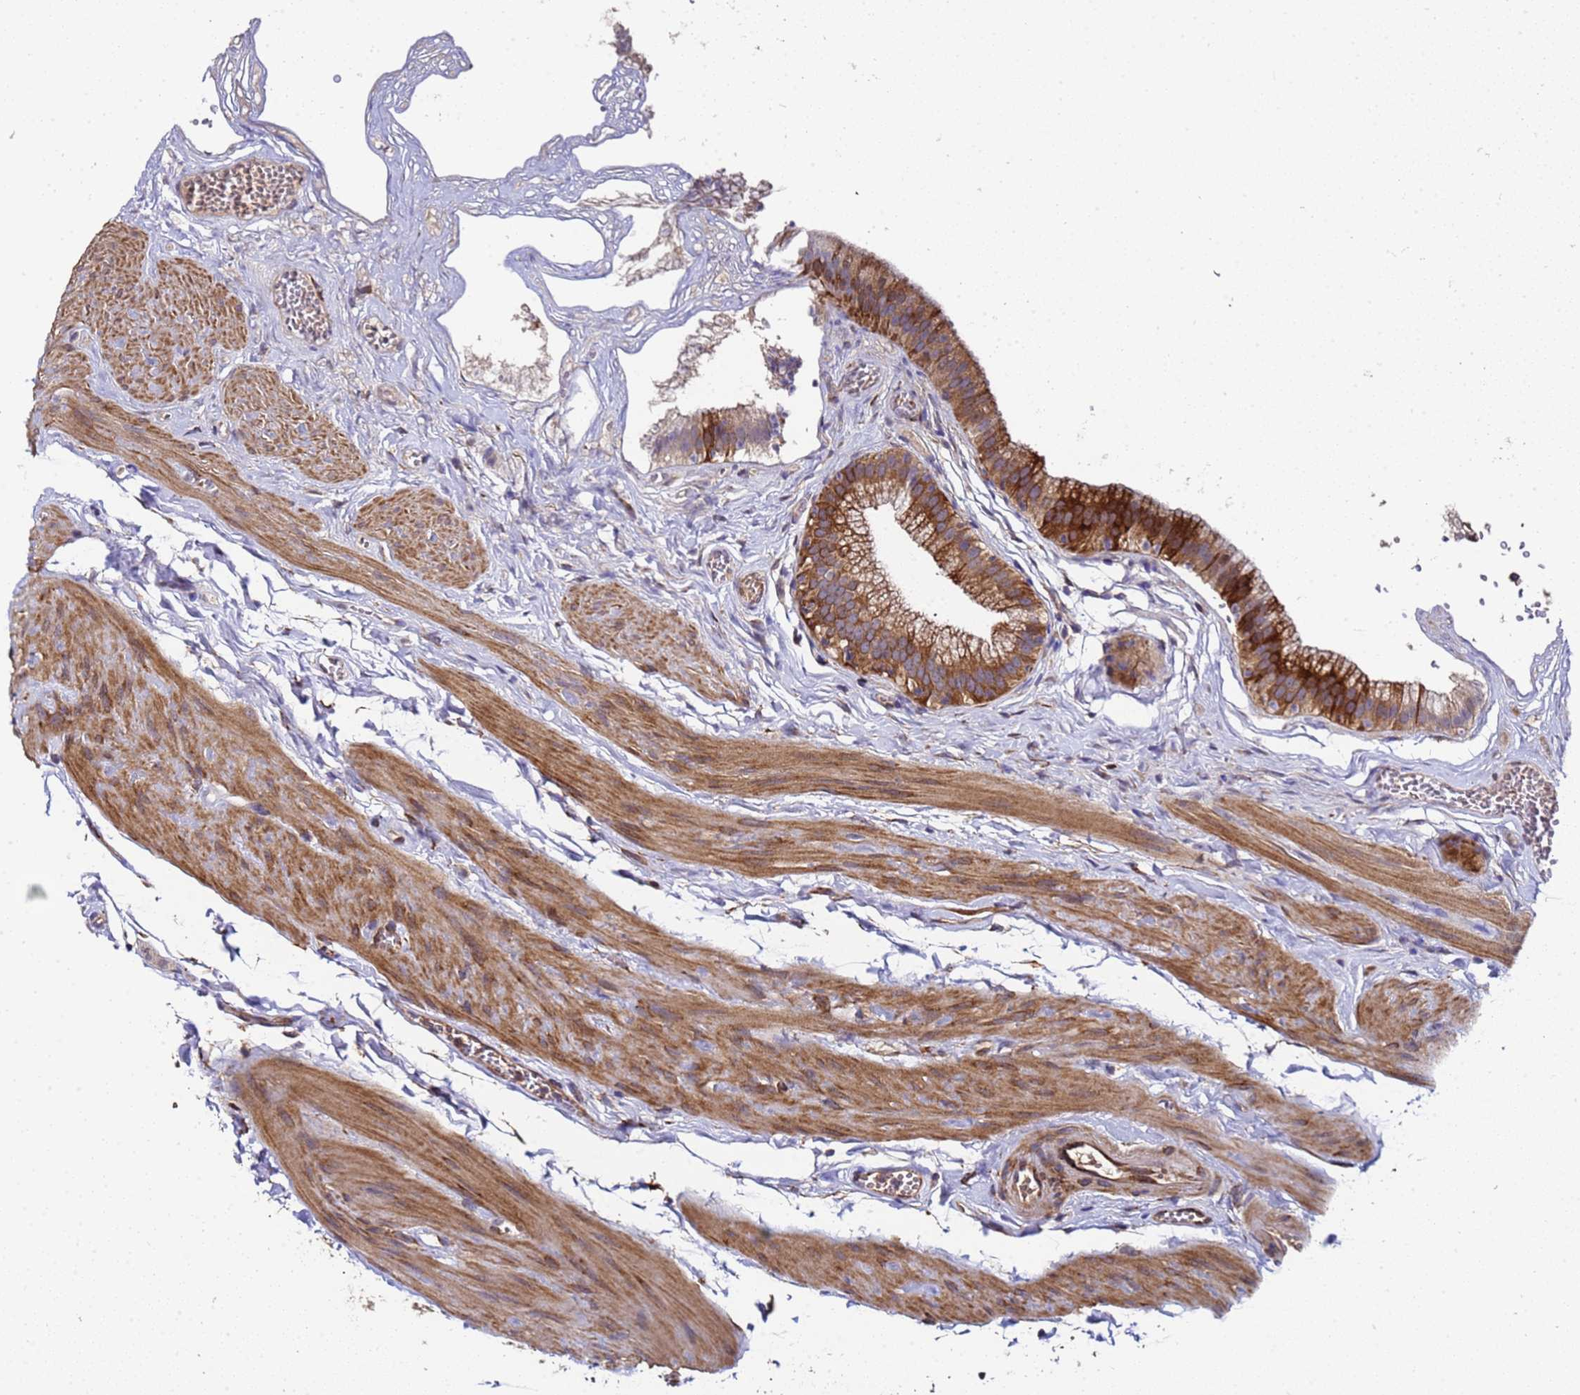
{"staining": {"intensity": "strong", "quantity": ">75%", "location": "cytoplasmic/membranous"}, "tissue": "gallbladder", "cell_type": "Glandular cells", "image_type": "normal", "snomed": [{"axis": "morphology", "description": "Normal tissue, NOS"}, {"axis": "topography", "description": "Gallbladder"}], "caption": "This image reveals immunohistochemistry staining of normal gallbladder, with high strong cytoplasmic/membranous expression in about >75% of glandular cells.", "gene": "MOCS1", "patient": {"sex": "female", "age": 54}}